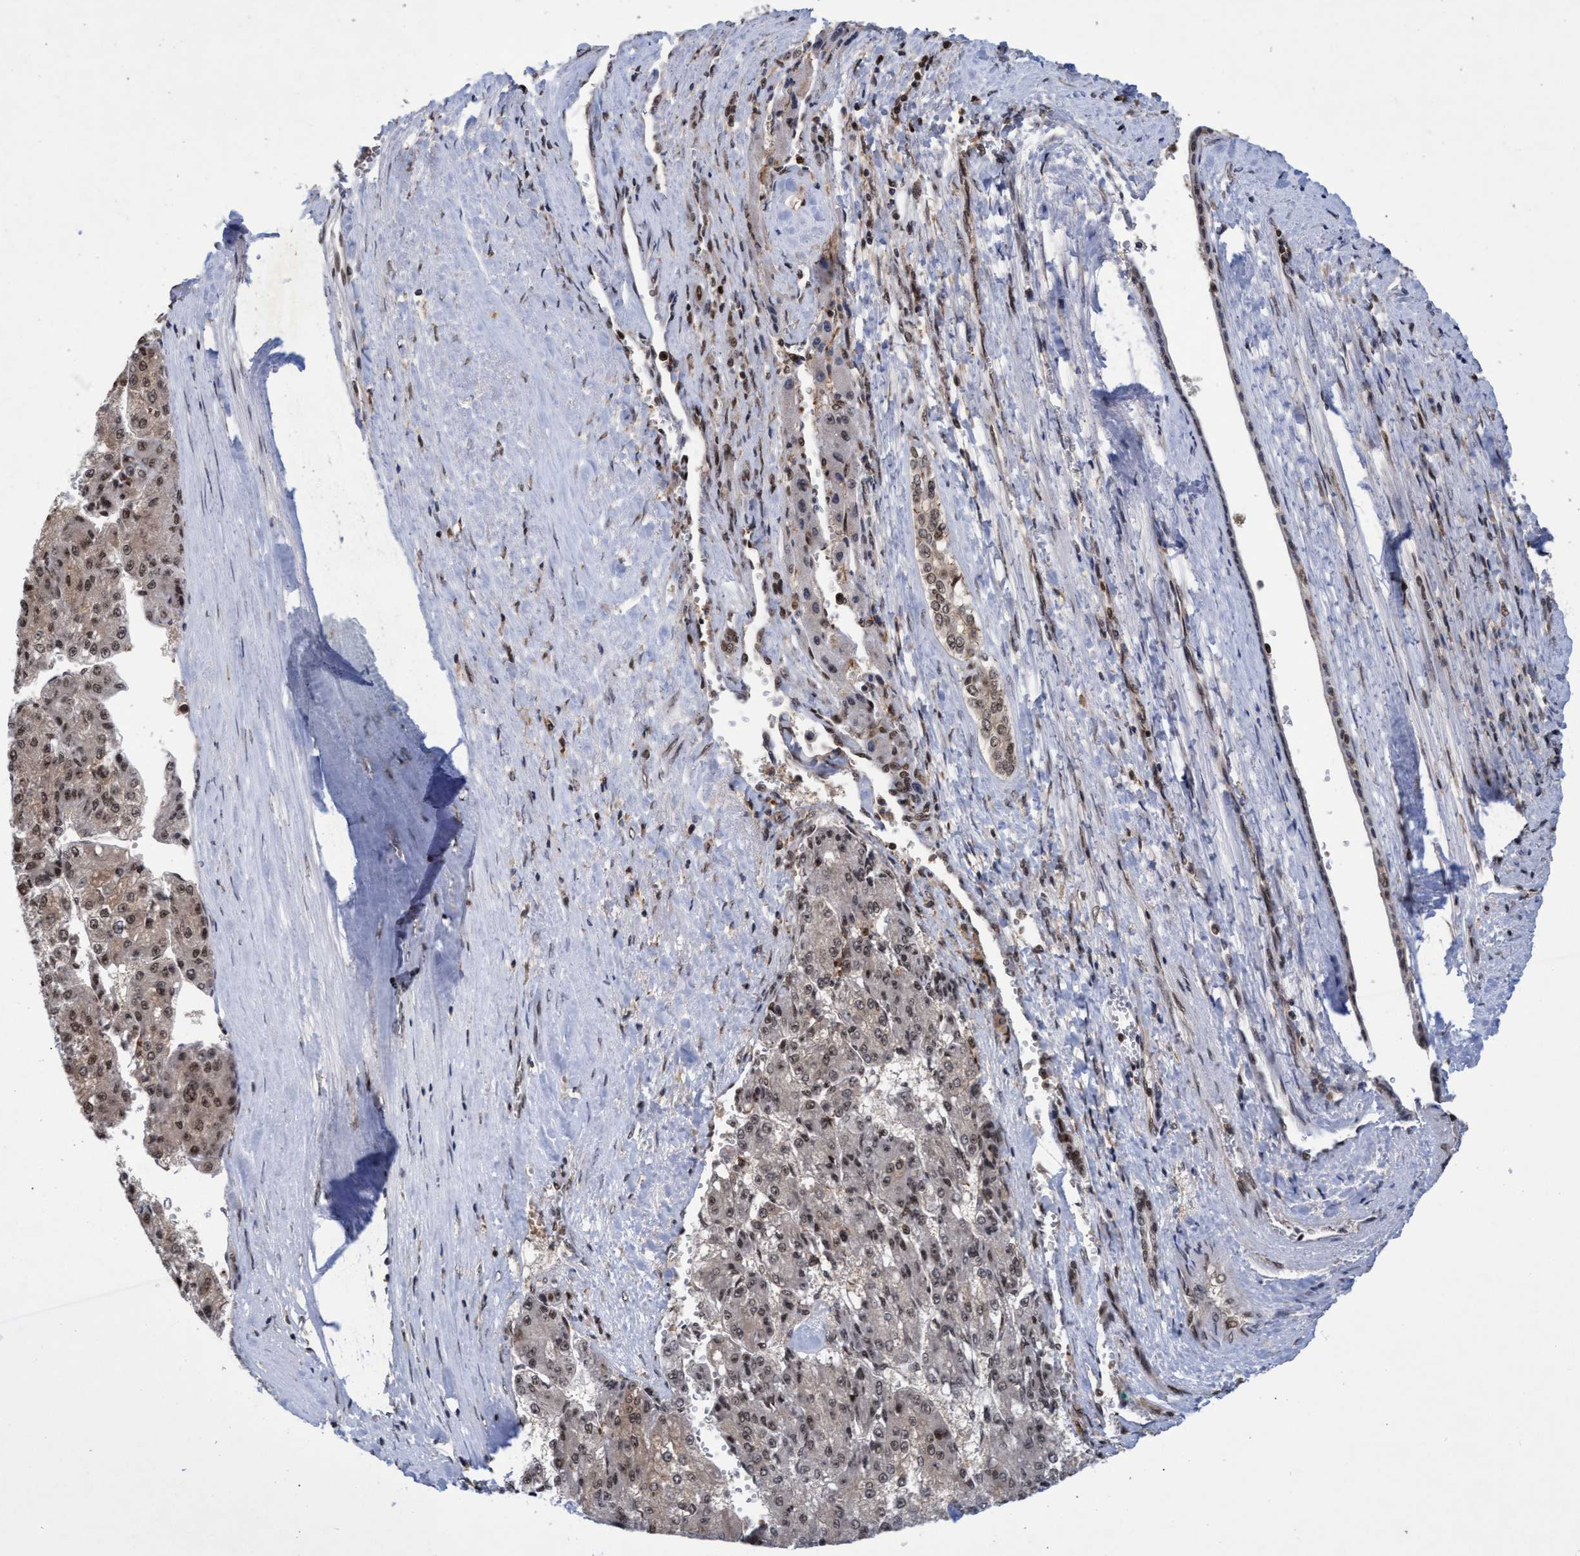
{"staining": {"intensity": "moderate", "quantity": ">75%", "location": "nuclear"}, "tissue": "liver cancer", "cell_type": "Tumor cells", "image_type": "cancer", "snomed": [{"axis": "morphology", "description": "Carcinoma, Hepatocellular, NOS"}, {"axis": "topography", "description": "Liver"}], "caption": "Moderate nuclear positivity is present in approximately >75% of tumor cells in hepatocellular carcinoma (liver).", "gene": "GTF2F1", "patient": {"sex": "female", "age": 73}}